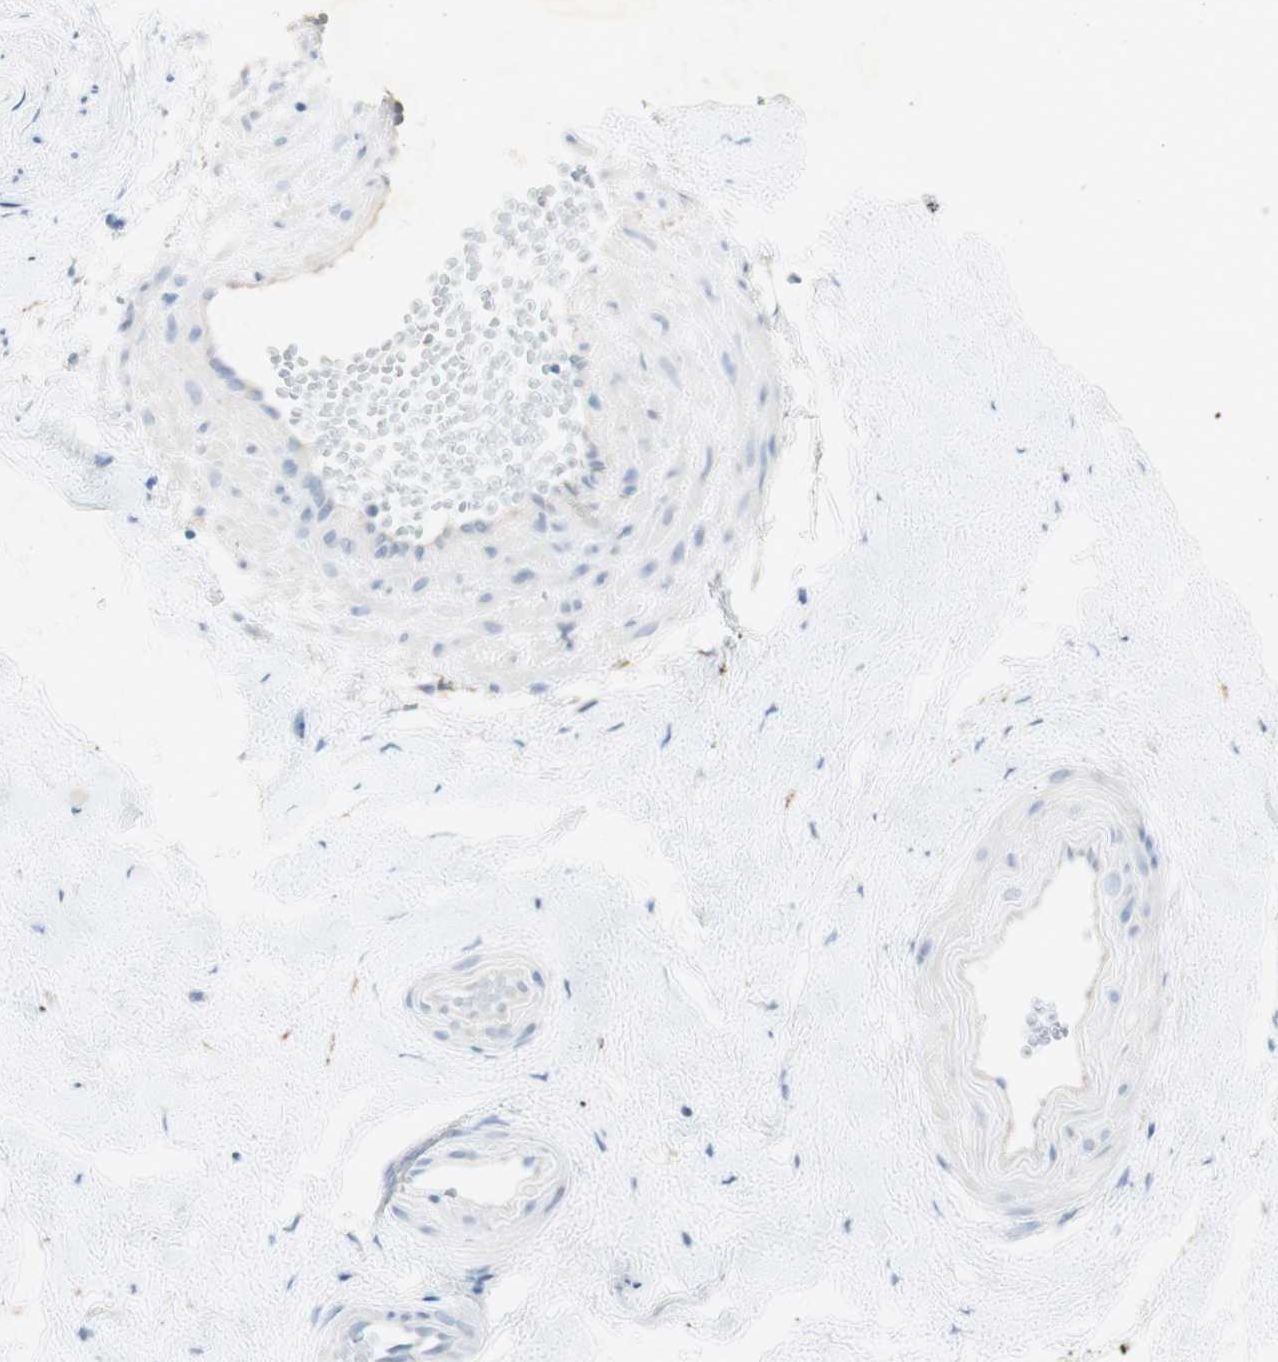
{"staining": {"intensity": "negative", "quantity": "none", "location": "none"}, "tissue": "nasopharynx", "cell_type": "Respiratory epithelial cells", "image_type": "normal", "snomed": [{"axis": "morphology", "description": "Normal tissue, NOS"}, {"axis": "morphology", "description": "Inflammation, NOS"}, {"axis": "topography", "description": "Nasopharynx"}], "caption": "IHC photomicrograph of normal human nasopharynx stained for a protein (brown), which displays no positivity in respiratory epithelial cells. Brightfield microscopy of immunohistochemistry (IHC) stained with DAB (3,3'-diaminobenzidine) (brown) and hematoxylin (blue), captured at high magnification.", "gene": "ART3", "patient": {"sex": "male", "age": 48}}